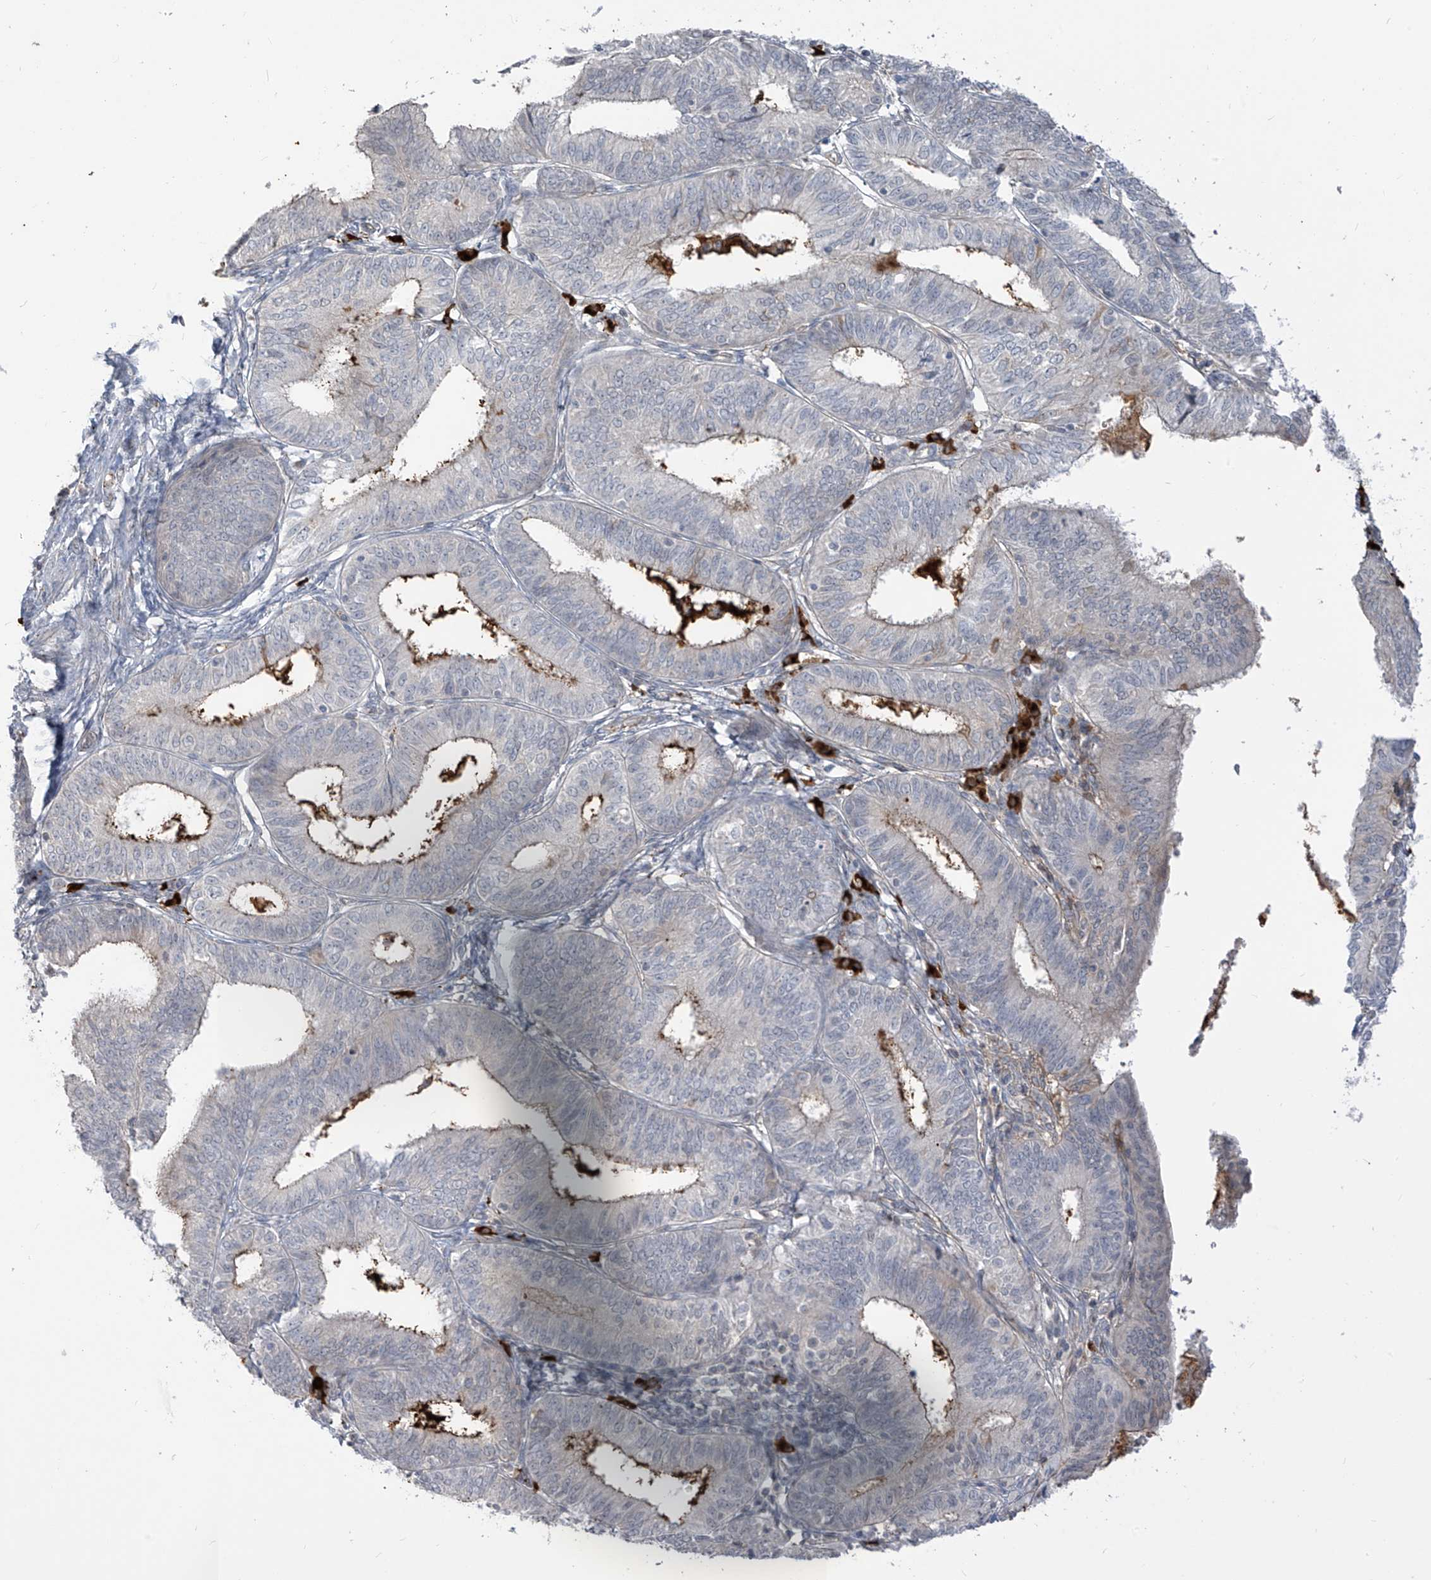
{"staining": {"intensity": "weak", "quantity": "<25%", "location": "cytoplasmic/membranous"}, "tissue": "endometrial cancer", "cell_type": "Tumor cells", "image_type": "cancer", "snomed": [{"axis": "morphology", "description": "Adenocarcinoma, NOS"}, {"axis": "topography", "description": "Endometrium"}], "caption": "This micrograph is of adenocarcinoma (endometrial) stained with immunohistochemistry (IHC) to label a protein in brown with the nuclei are counter-stained blue. There is no expression in tumor cells. Brightfield microscopy of immunohistochemistry stained with DAB (brown) and hematoxylin (blue), captured at high magnification.", "gene": "DGKQ", "patient": {"sex": "female", "age": 51}}